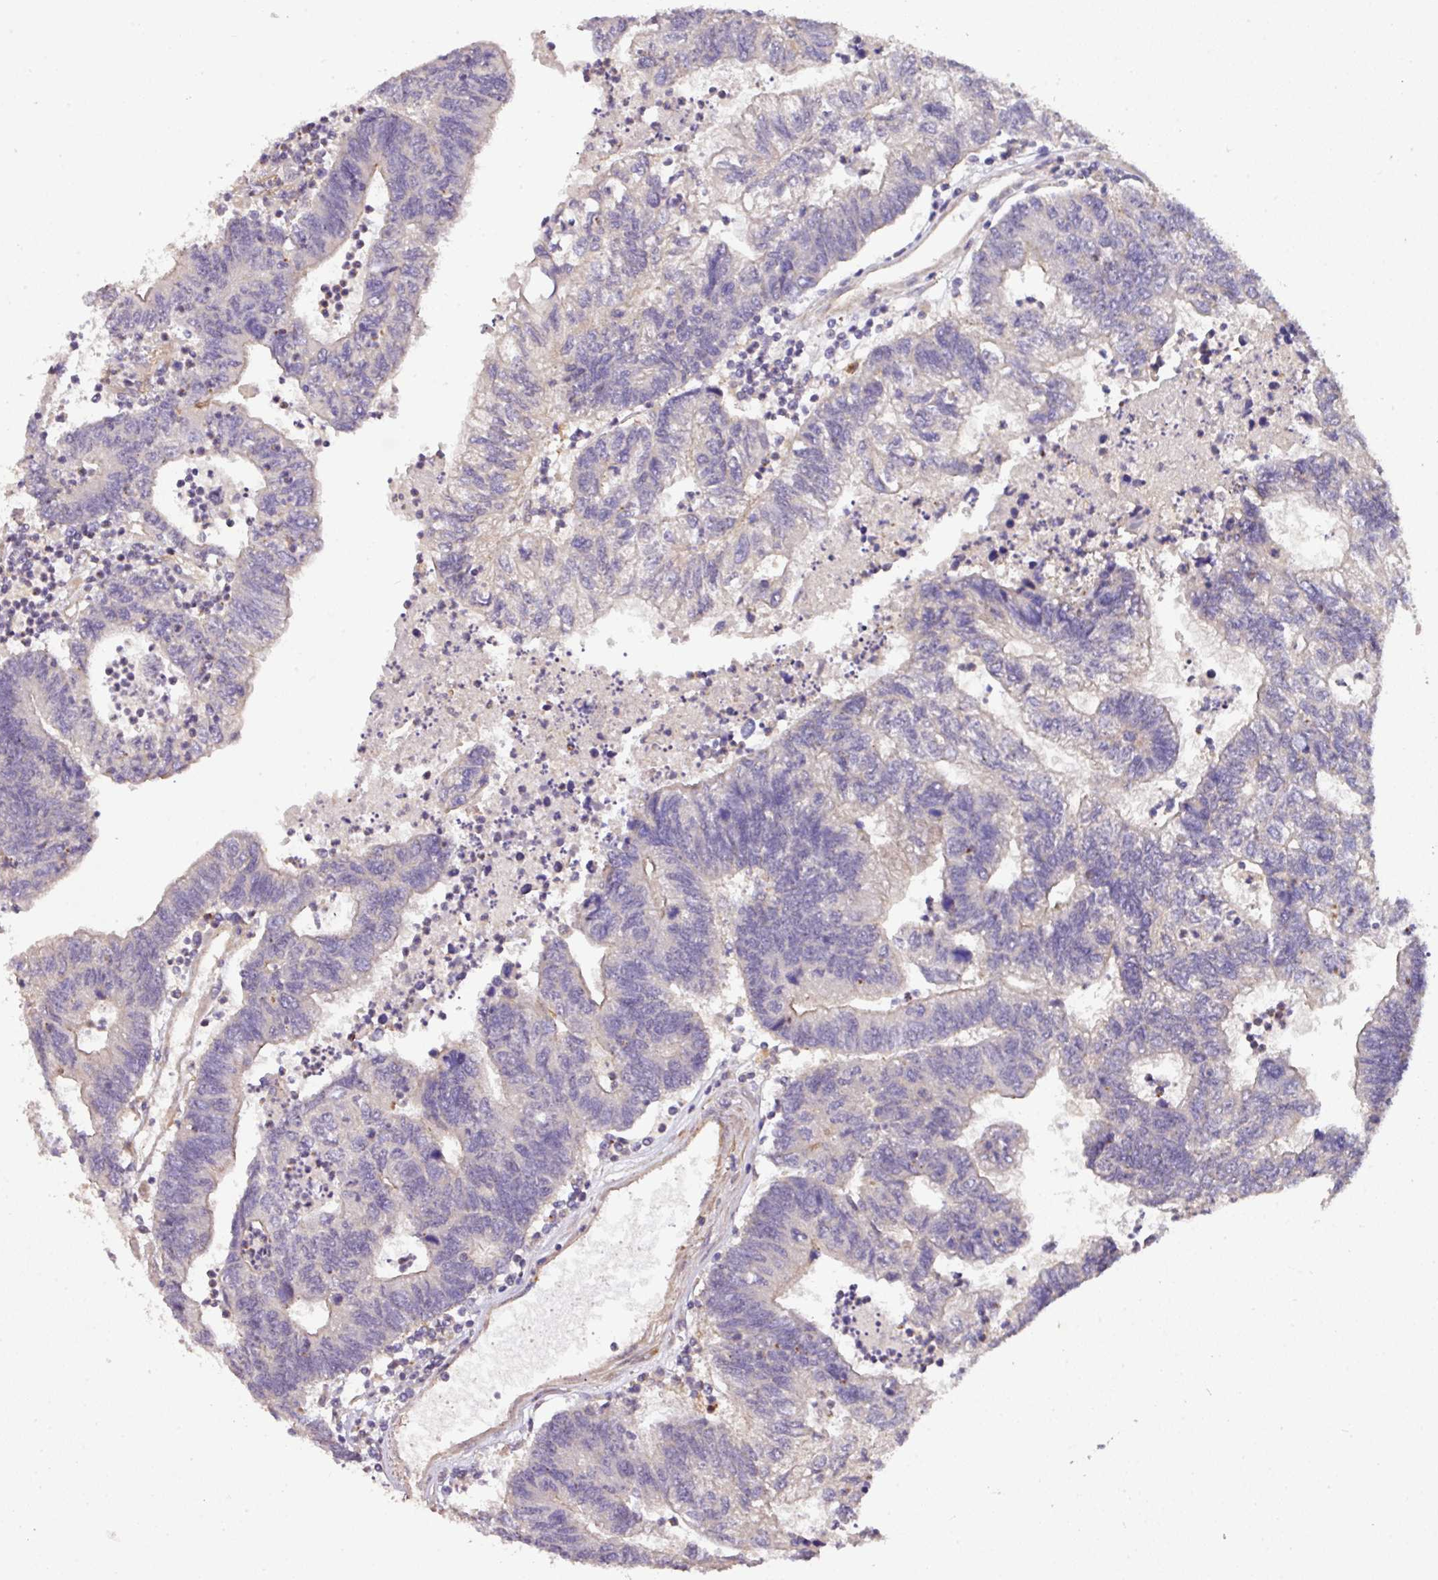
{"staining": {"intensity": "negative", "quantity": "none", "location": "none"}, "tissue": "colorectal cancer", "cell_type": "Tumor cells", "image_type": "cancer", "snomed": [{"axis": "morphology", "description": "Adenocarcinoma, NOS"}, {"axis": "topography", "description": "Colon"}], "caption": "Human colorectal cancer (adenocarcinoma) stained for a protein using immunohistochemistry (IHC) demonstrates no positivity in tumor cells.", "gene": "CASS4", "patient": {"sex": "female", "age": 48}}